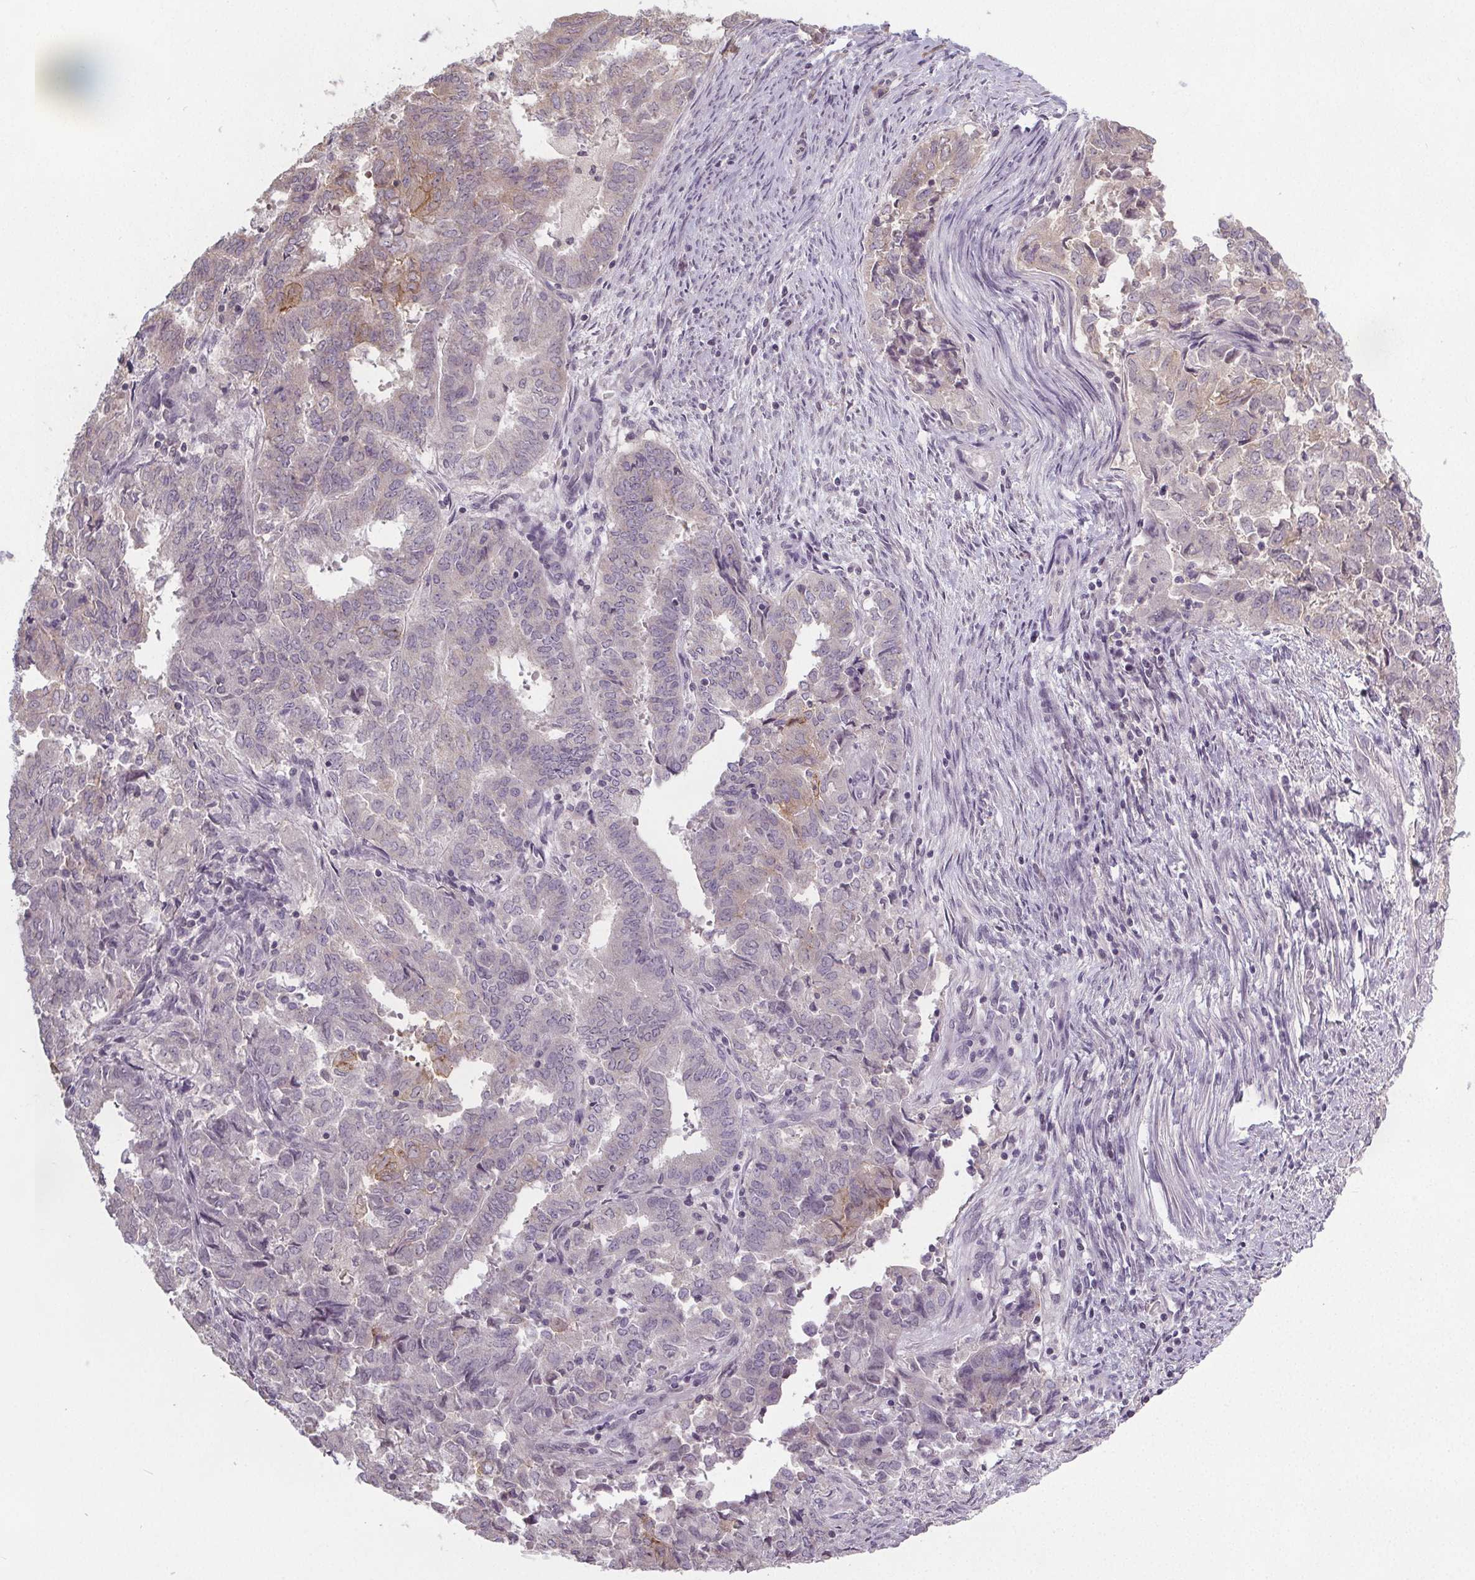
{"staining": {"intensity": "negative", "quantity": "none", "location": "none"}, "tissue": "endometrial cancer", "cell_type": "Tumor cells", "image_type": "cancer", "snomed": [{"axis": "morphology", "description": "Adenocarcinoma, NOS"}, {"axis": "topography", "description": "Endometrium"}], "caption": "Human endometrial cancer stained for a protein using immunohistochemistry shows no expression in tumor cells.", "gene": "SLC26A2", "patient": {"sex": "female", "age": 72}}